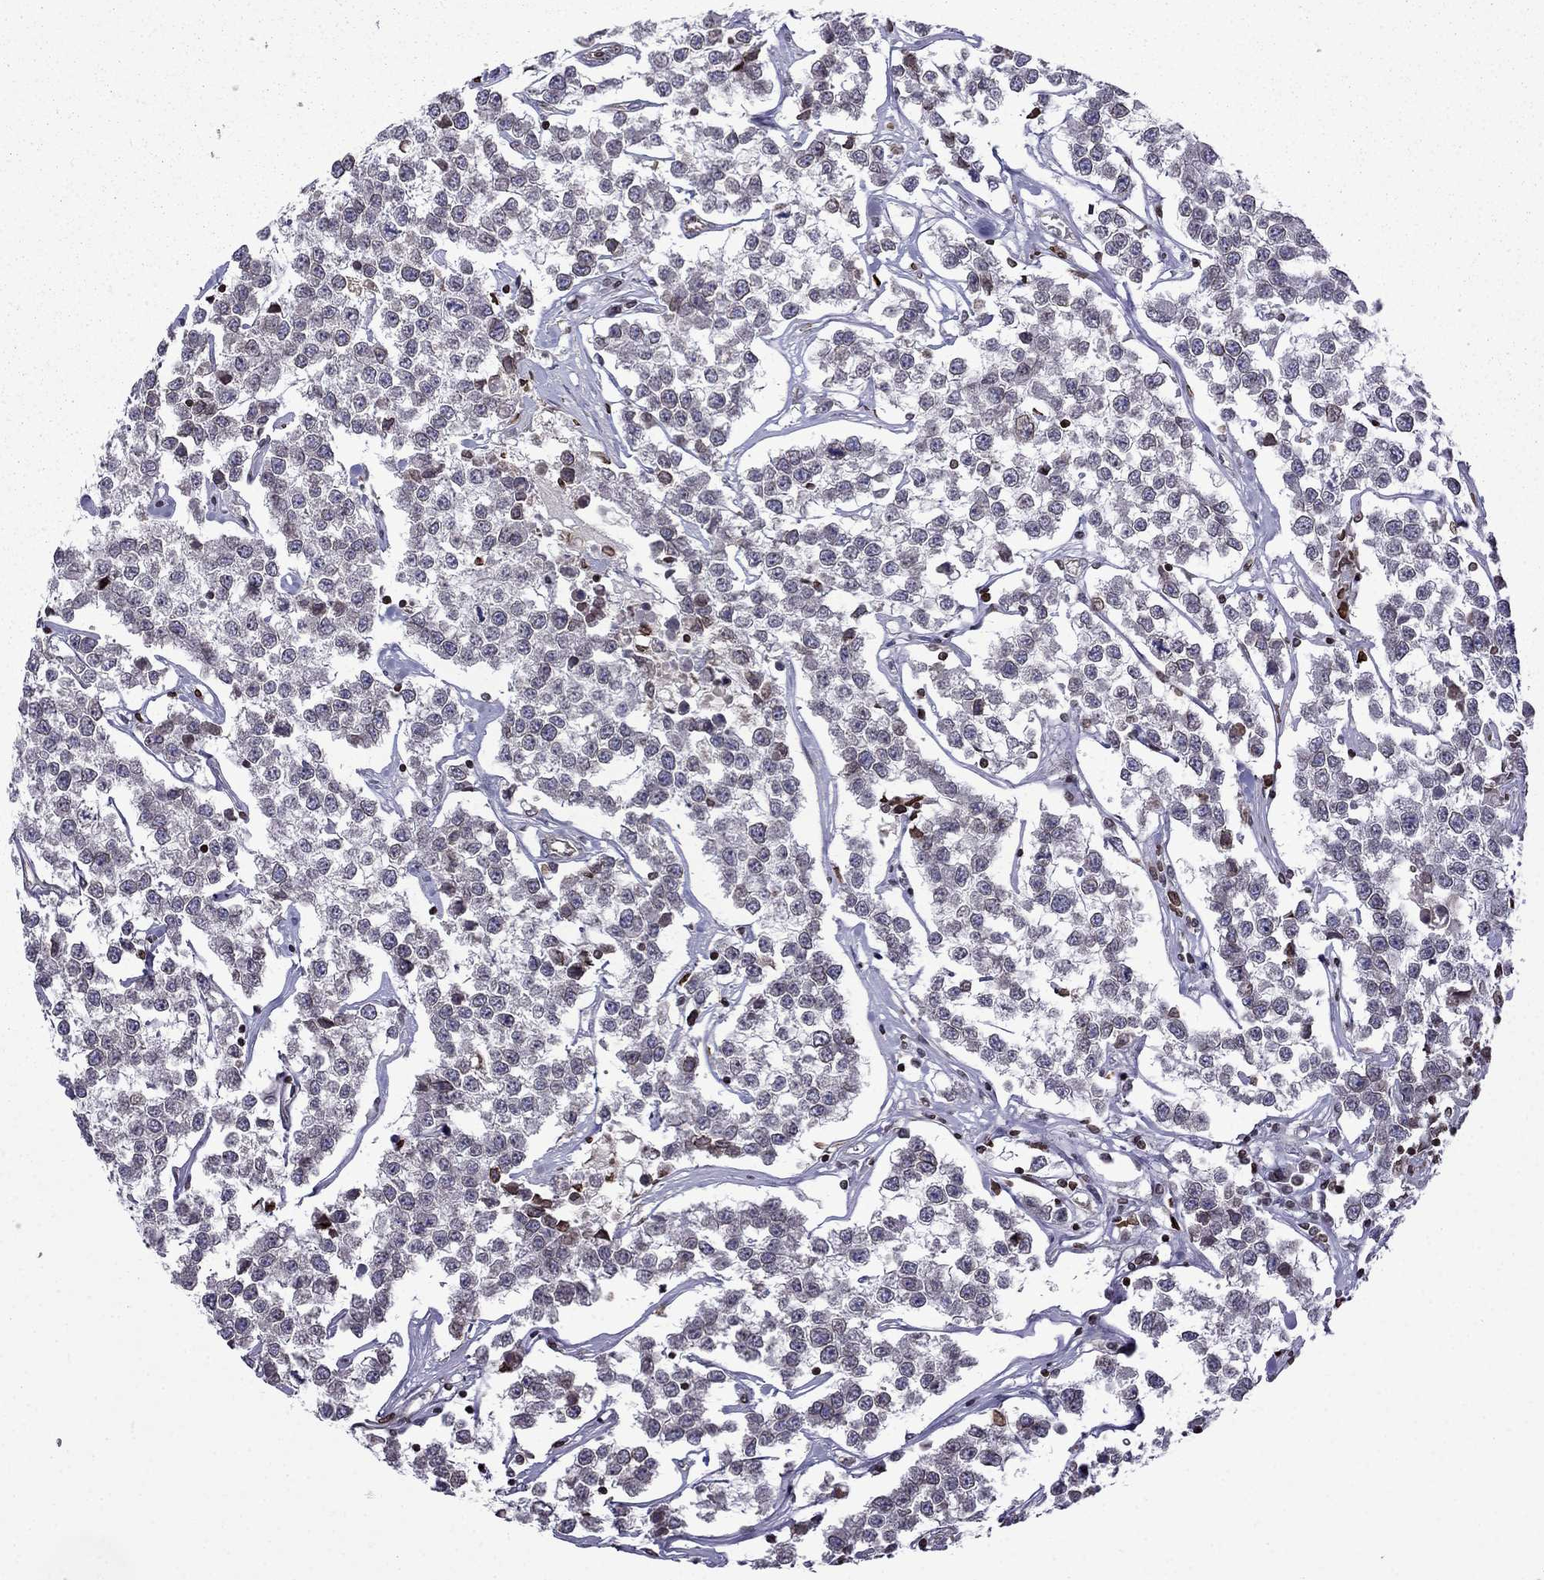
{"staining": {"intensity": "negative", "quantity": "none", "location": "none"}, "tissue": "testis cancer", "cell_type": "Tumor cells", "image_type": "cancer", "snomed": [{"axis": "morphology", "description": "Seminoma, NOS"}, {"axis": "topography", "description": "Testis"}], "caption": "The histopathology image displays no staining of tumor cells in testis cancer (seminoma). Nuclei are stained in blue.", "gene": "CDC42BPA", "patient": {"sex": "male", "age": 59}}